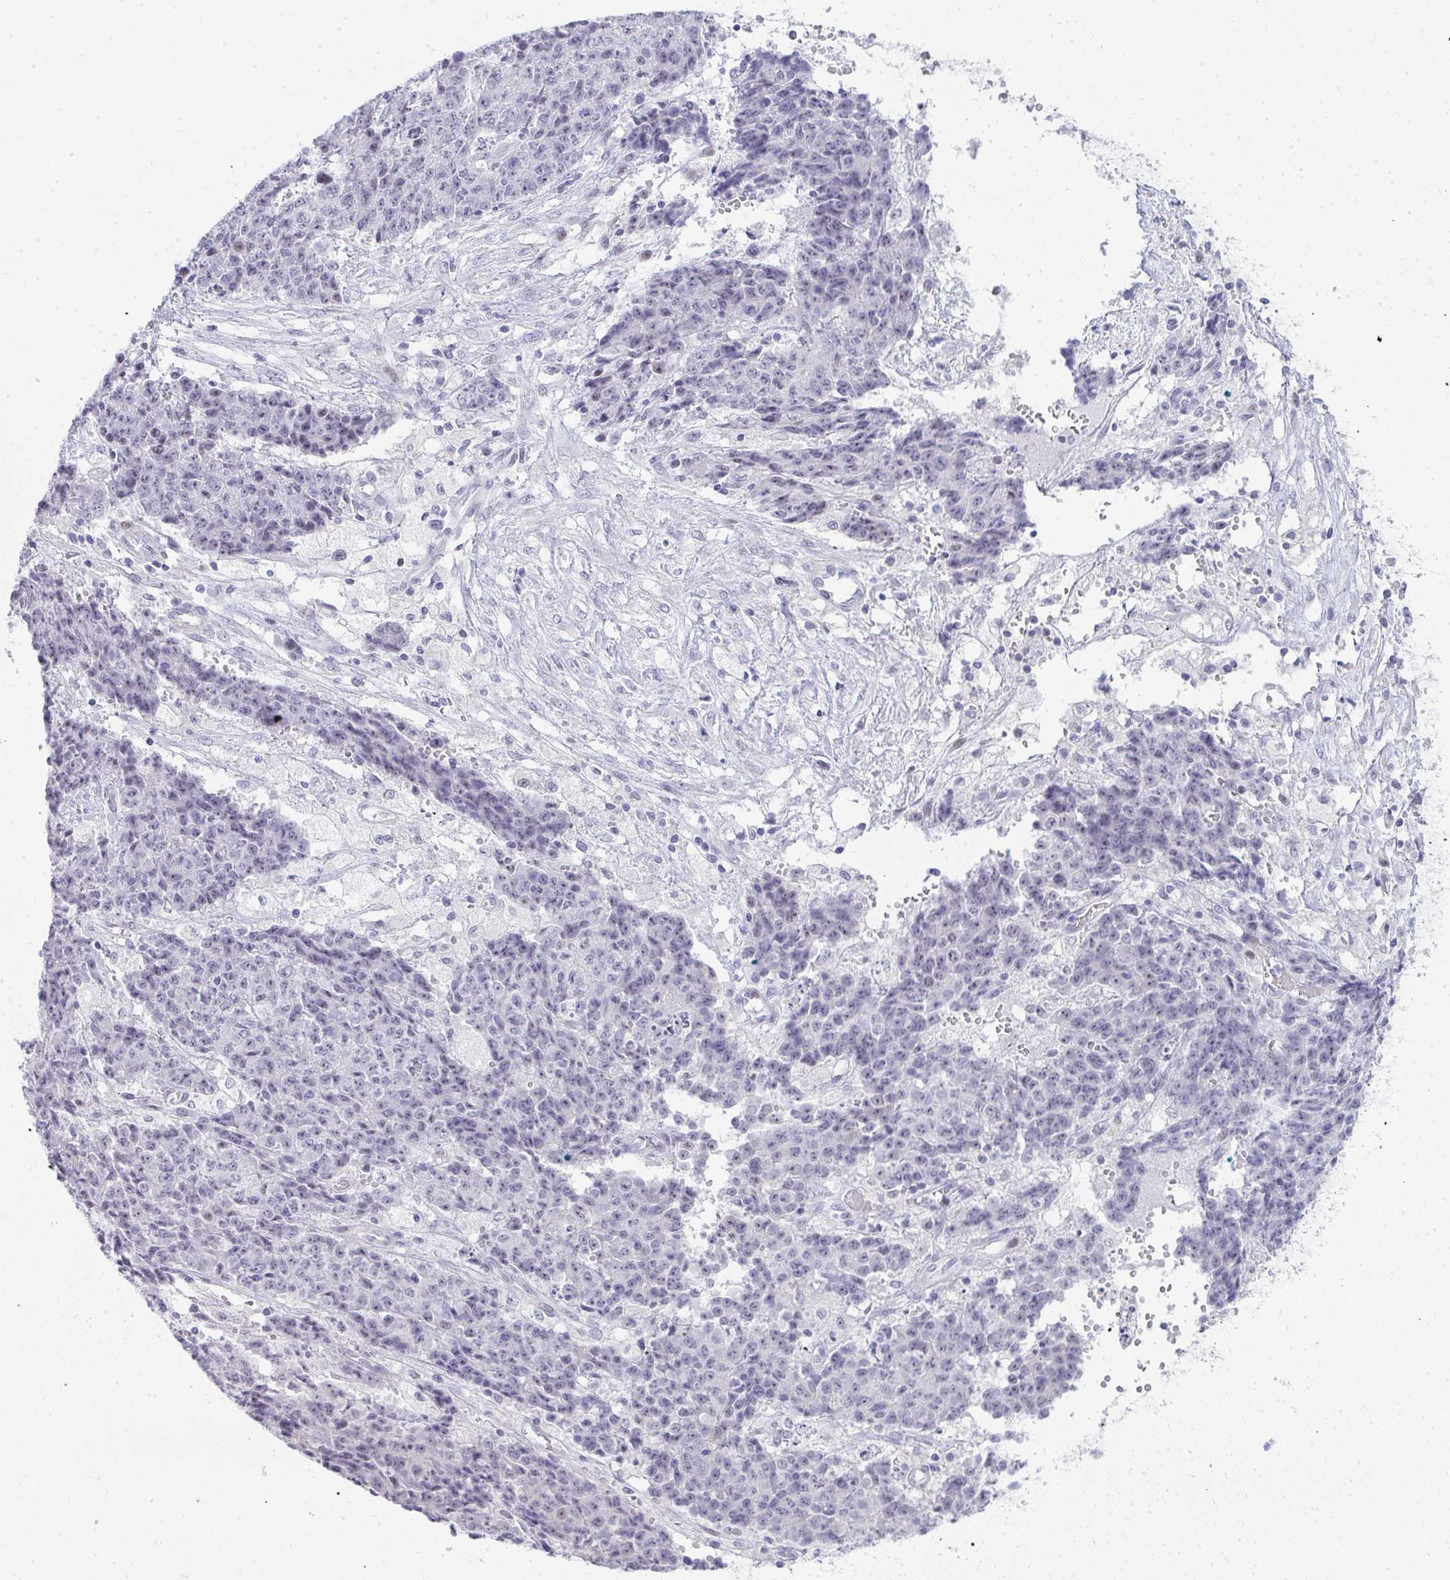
{"staining": {"intensity": "negative", "quantity": "none", "location": "none"}, "tissue": "ovarian cancer", "cell_type": "Tumor cells", "image_type": "cancer", "snomed": [{"axis": "morphology", "description": "Carcinoma, endometroid"}, {"axis": "topography", "description": "Ovary"}], "caption": "Human ovarian endometroid carcinoma stained for a protein using immunohistochemistry demonstrates no positivity in tumor cells.", "gene": "EID3", "patient": {"sex": "female", "age": 42}}